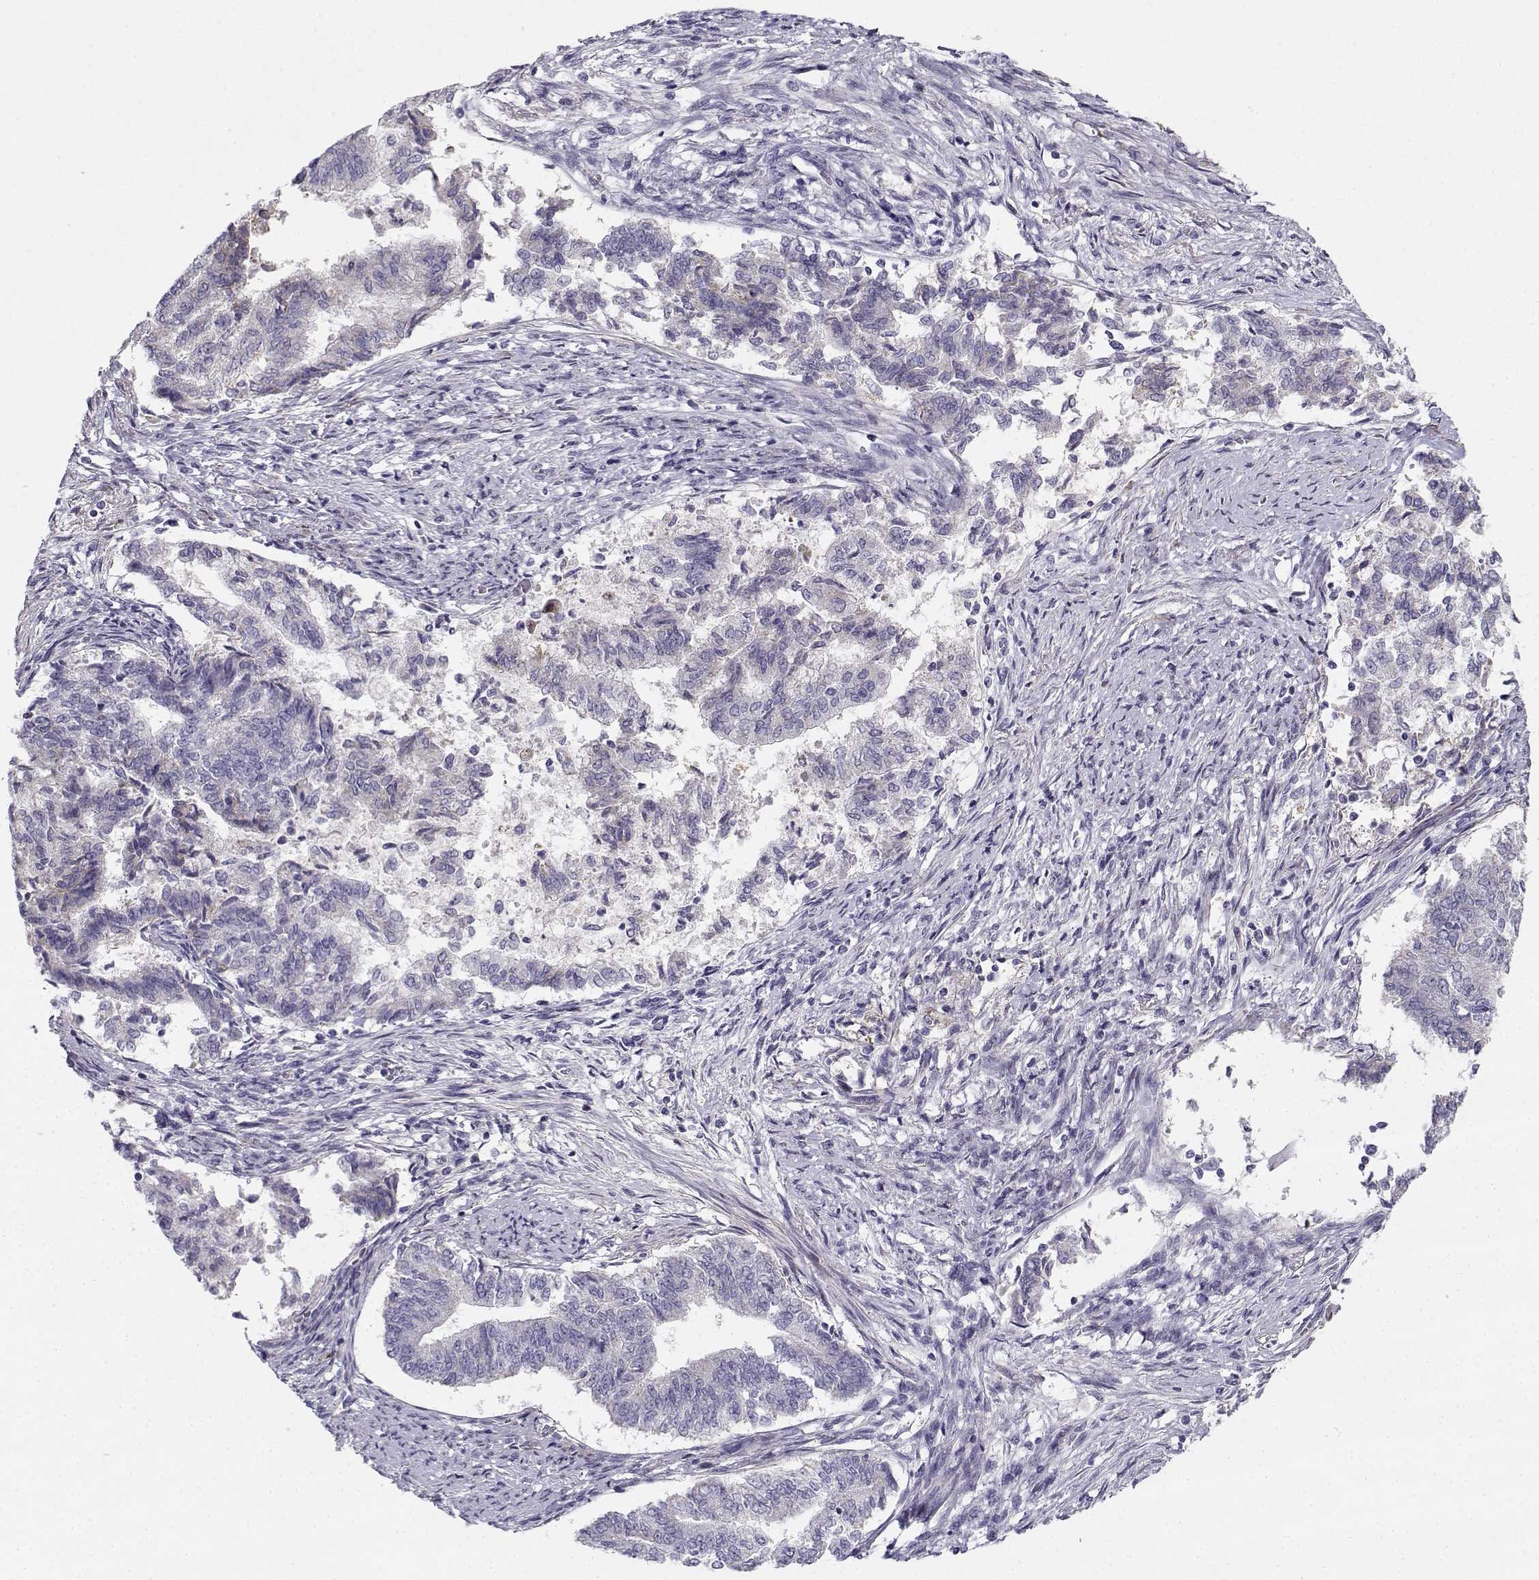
{"staining": {"intensity": "negative", "quantity": "none", "location": "none"}, "tissue": "endometrial cancer", "cell_type": "Tumor cells", "image_type": "cancer", "snomed": [{"axis": "morphology", "description": "Adenocarcinoma, NOS"}, {"axis": "topography", "description": "Endometrium"}], "caption": "IHC micrograph of endometrial cancer (adenocarcinoma) stained for a protein (brown), which shows no expression in tumor cells.", "gene": "CREB3L3", "patient": {"sex": "female", "age": 65}}